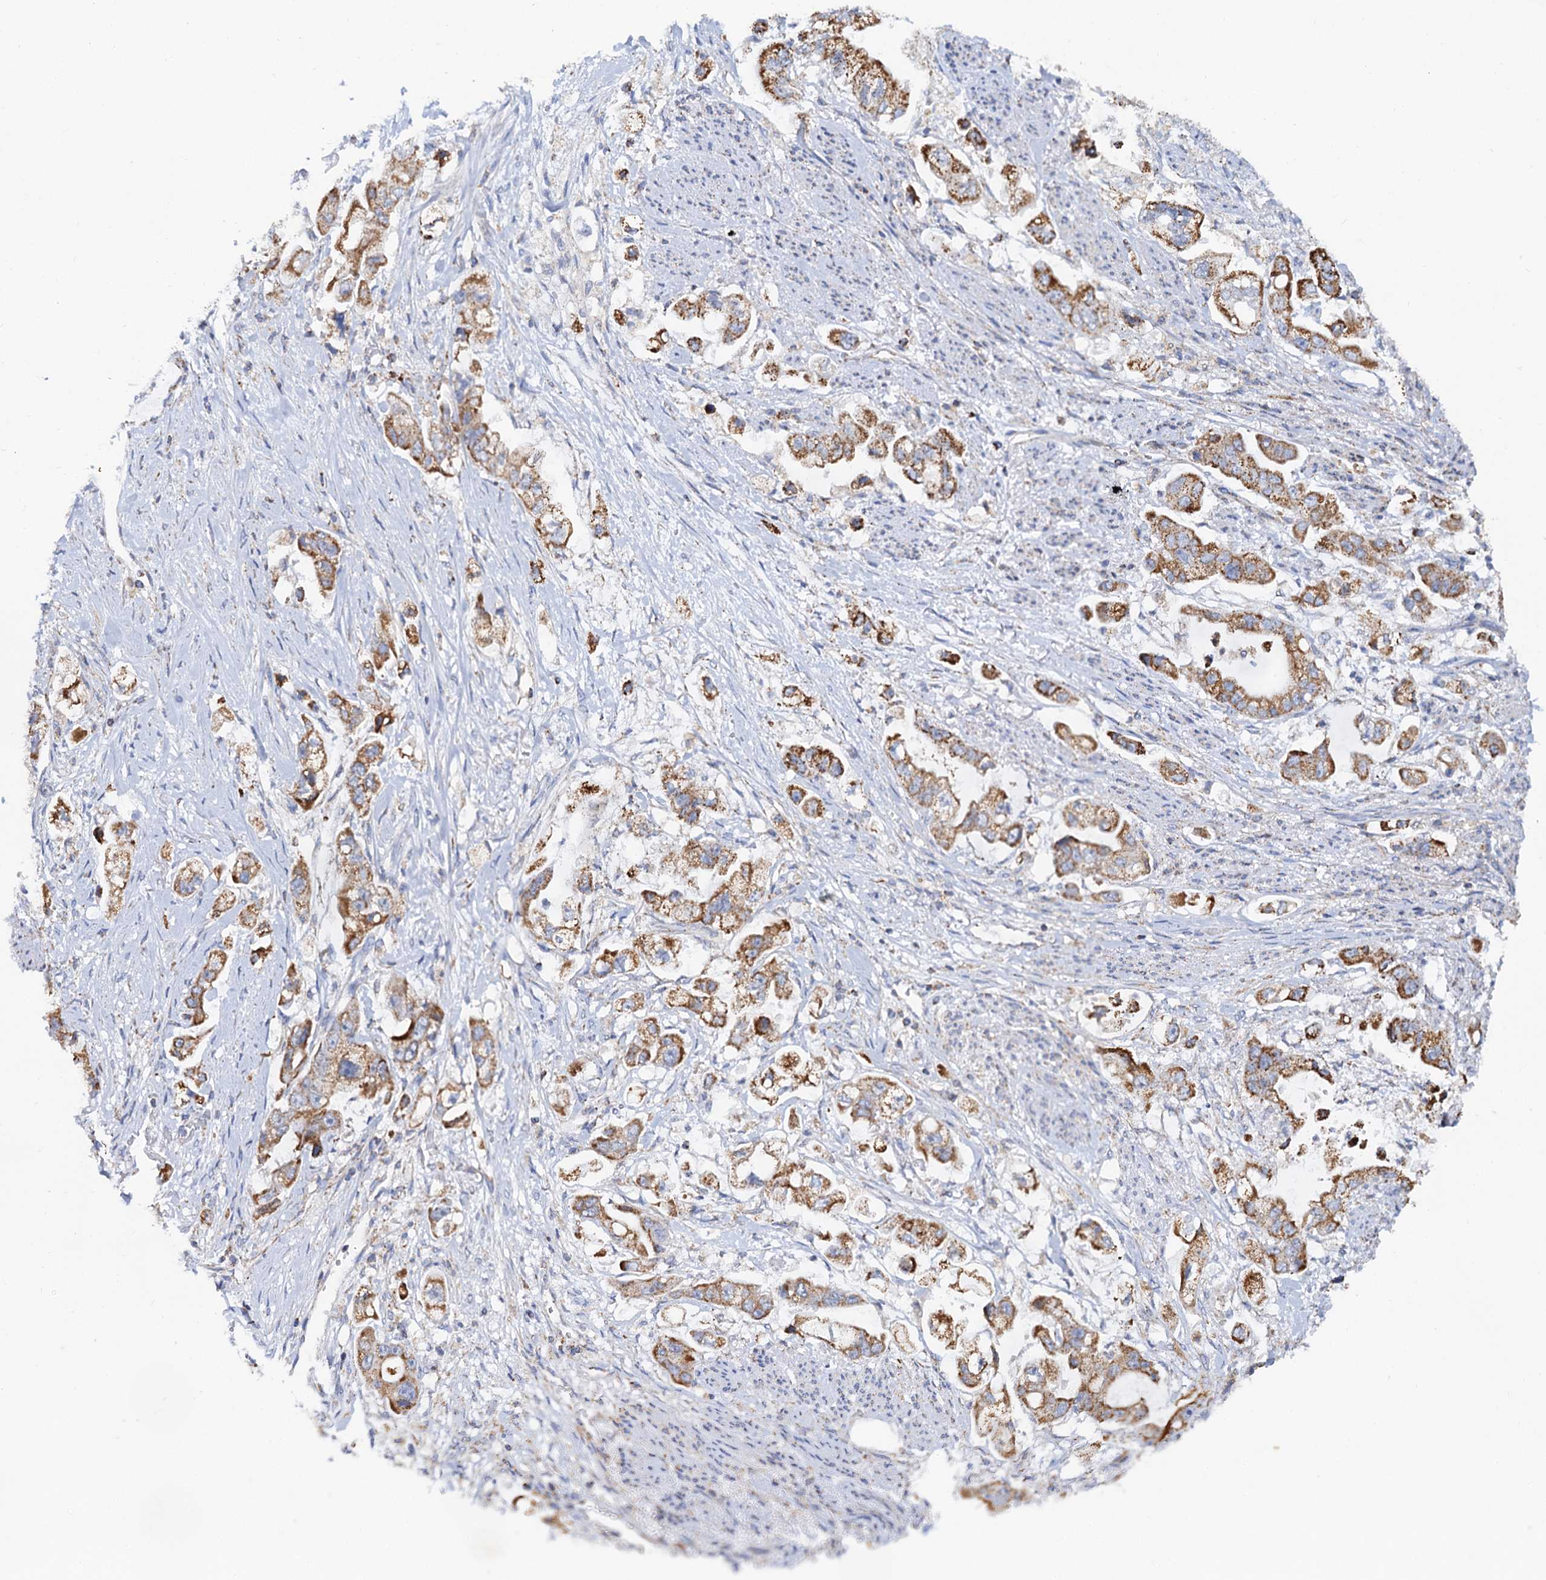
{"staining": {"intensity": "moderate", "quantity": ">75%", "location": "cytoplasmic/membranous"}, "tissue": "stomach cancer", "cell_type": "Tumor cells", "image_type": "cancer", "snomed": [{"axis": "morphology", "description": "Adenocarcinoma, NOS"}, {"axis": "topography", "description": "Stomach"}], "caption": "A brown stain labels moderate cytoplasmic/membranous positivity of a protein in stomach cancer tumor cells. Using DAB (3,3'-diaminobenzidine) (brown) and hematoxylin (blue) stains, captured at high magnification using brightfield microscopy.", "gene": "C2CD3", "patient": {"sex": "male", "age": 62}}